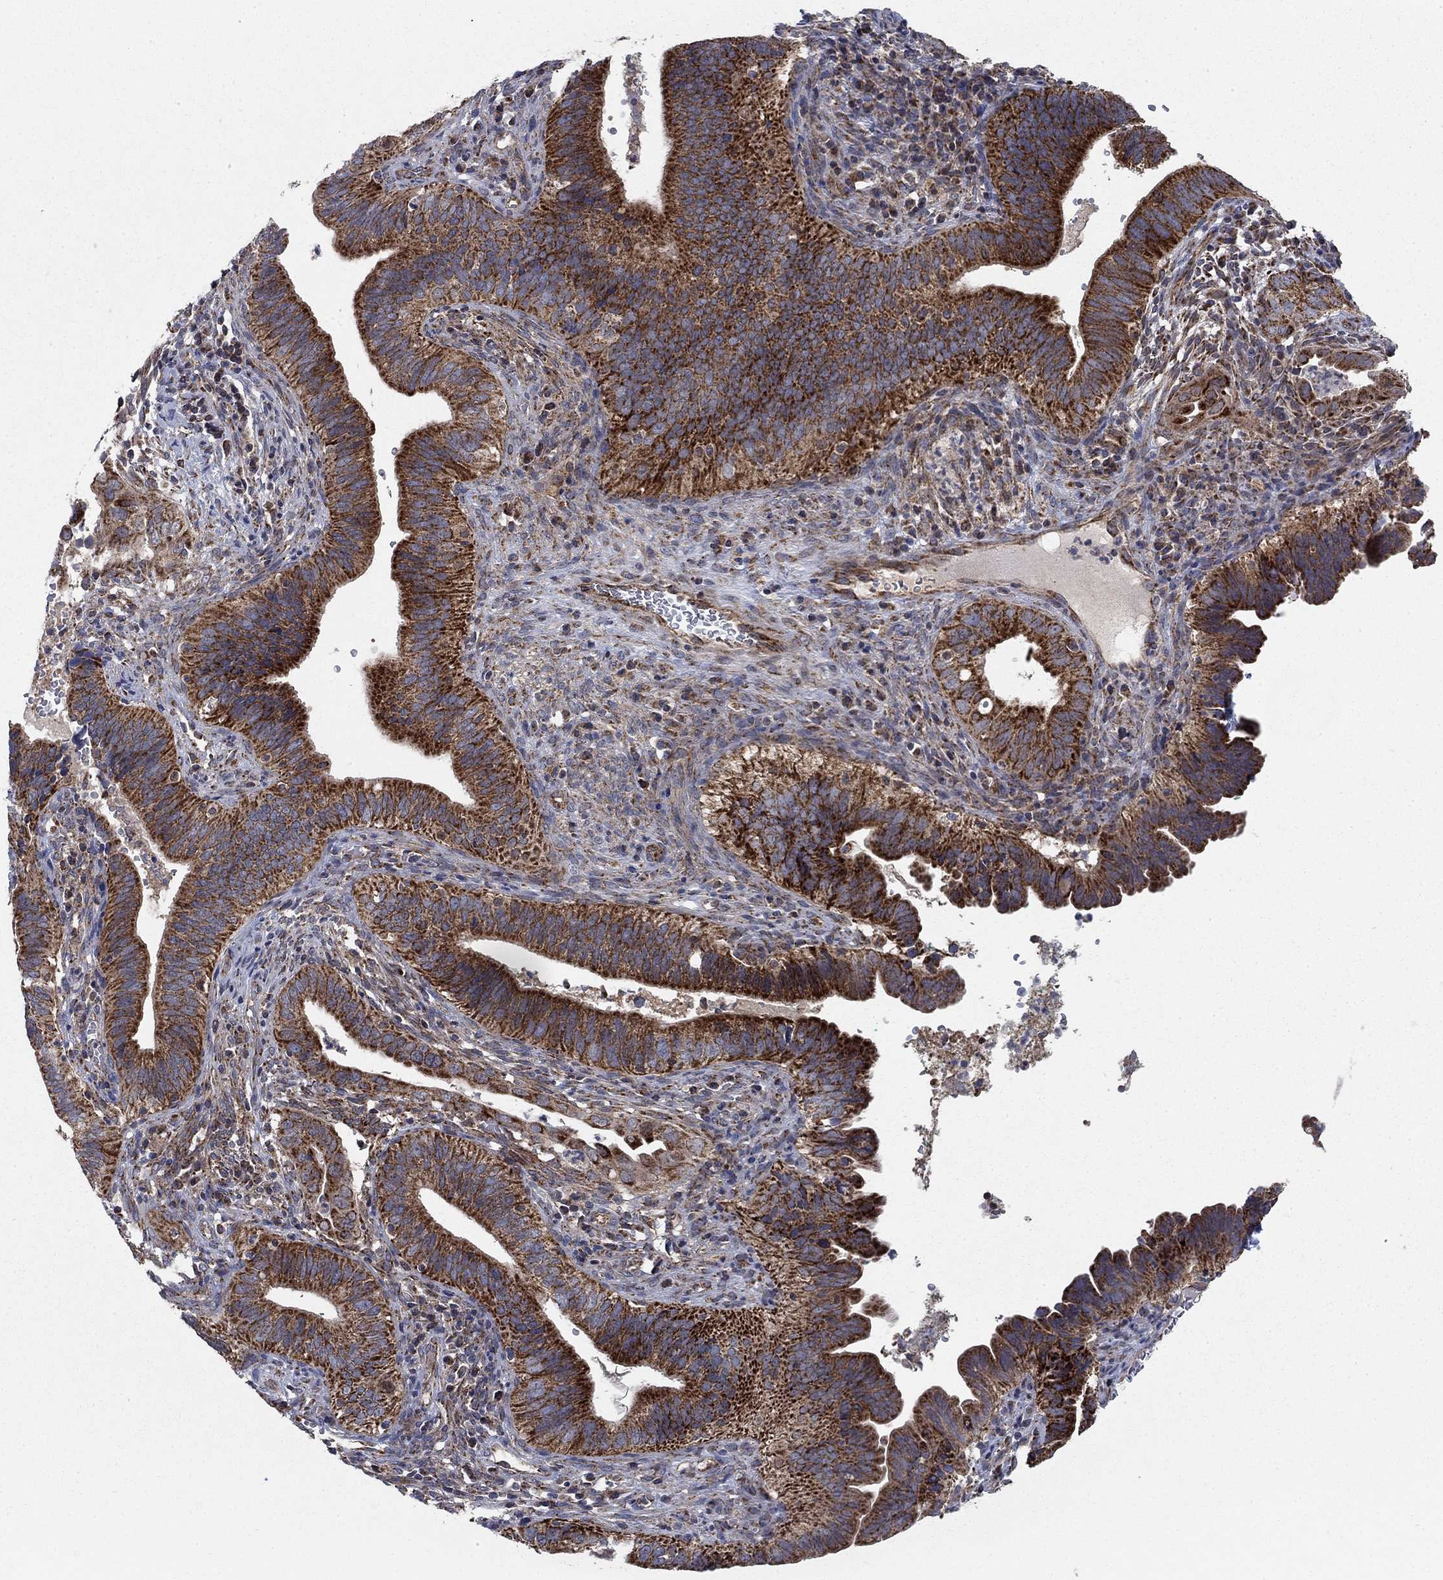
{"staining": {"intensity": "strong", "quantity": ">75%", "location": "cytoplasmic/membranous"}, "tissue": "cervical cancer", "cell_type": "Tumor cells", "image_type": "cancer", "snomed": [{"axis": "morphology", "description": "Adenocarcinoma, NOS"}, {"axis": "topography", "description": "Cervix"}], "caption": "The histopathology image reveals a brown stain indicating the presence of a protein in the cytoplasmic/membranous of tumor cells in cervical cancer (adenocarcinoma).", "gene": "NME7", "patient": {"sex": "female", "age": 42}}